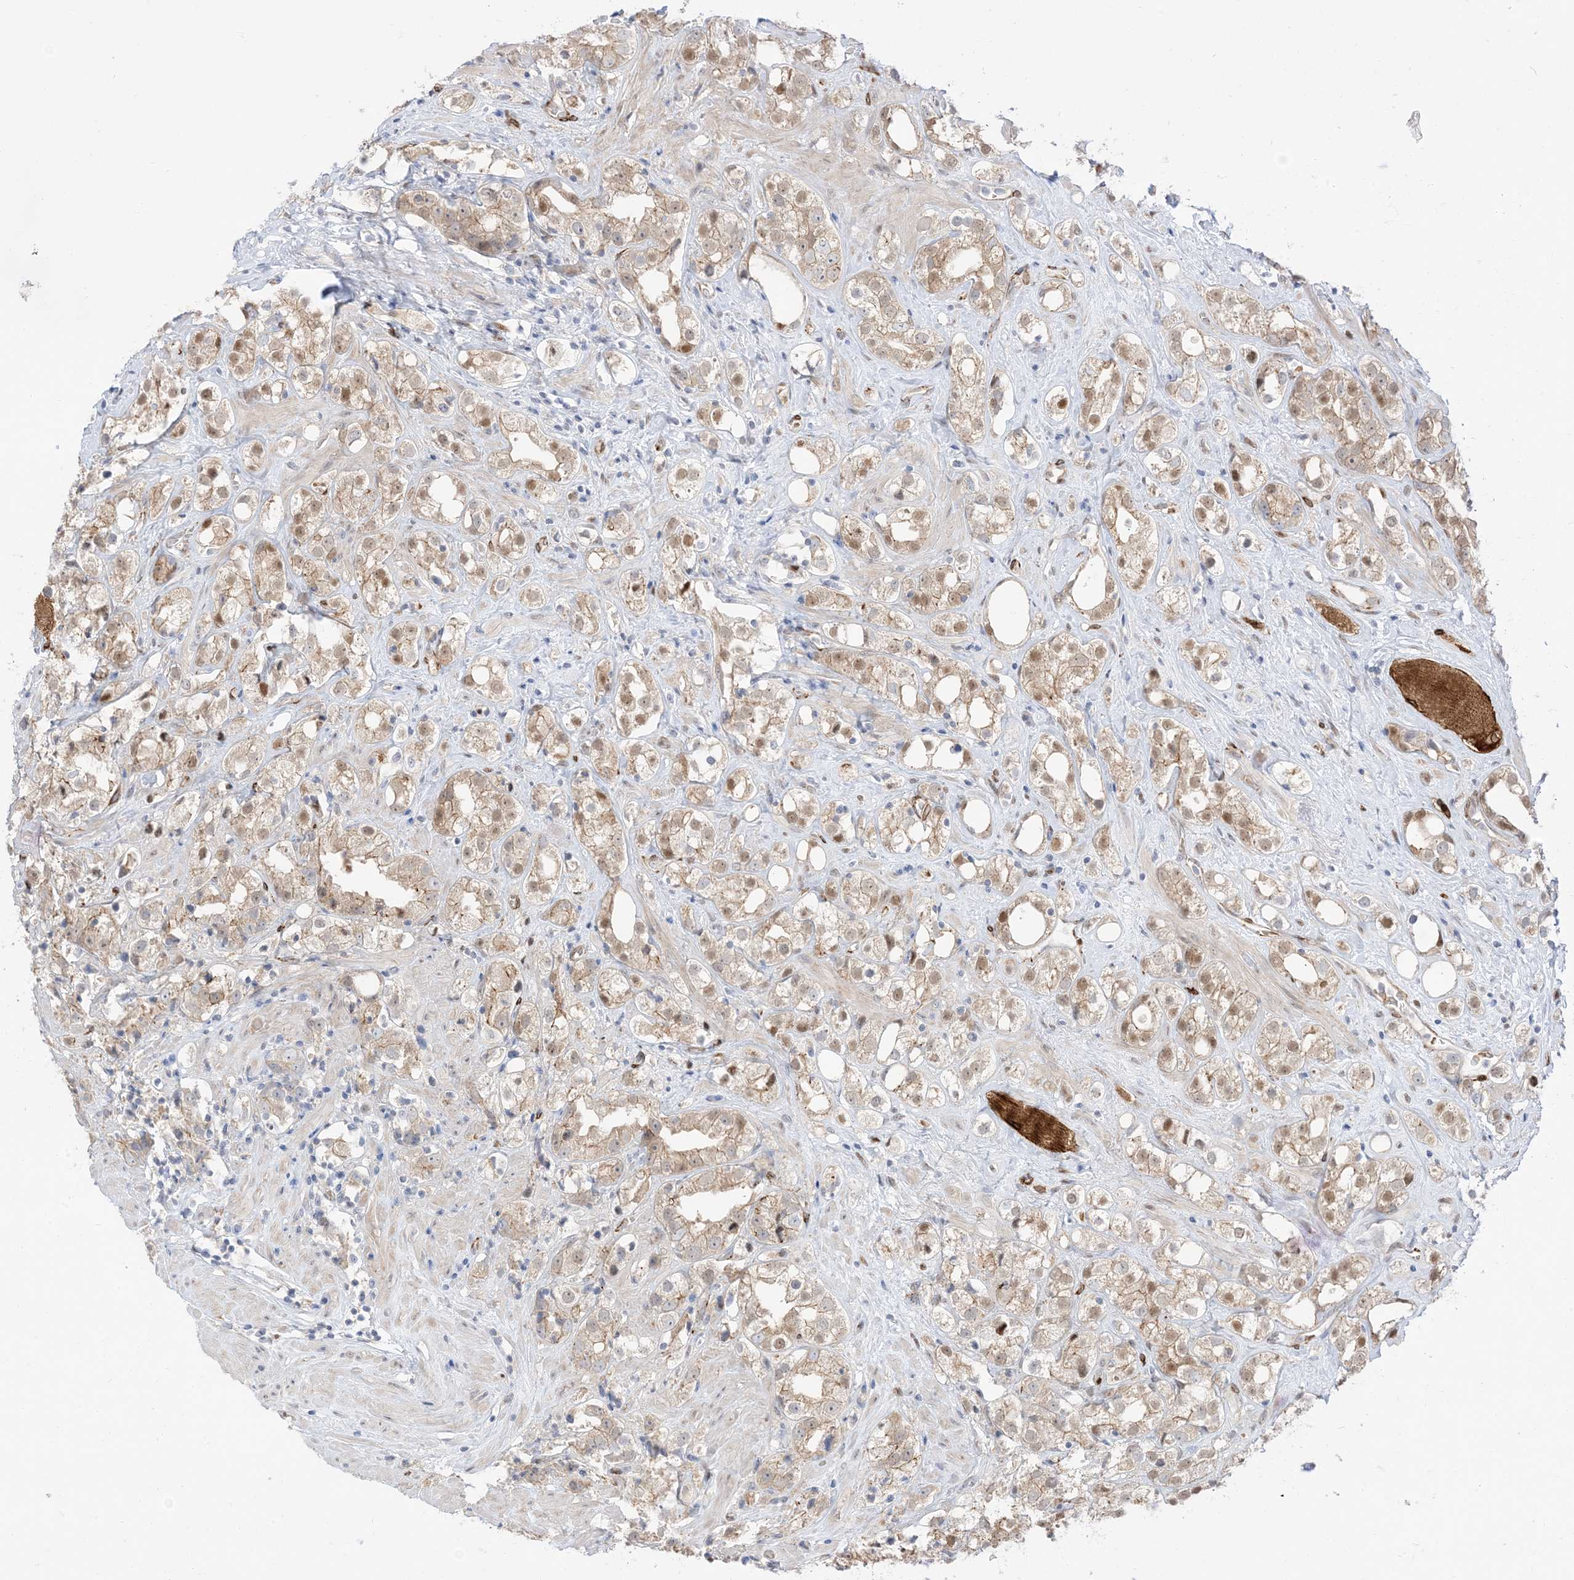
{"staining": {"intensity": "weak", "quantity": "25%-75%", "location": "cytoplasmic/membranous,nuclear"}, "tissue": "prostate cancer", "cell_type": "Tumor cells", "image_type": "cancer", "snomed": [{"axis": "morphology", "description": "Adenocarcinoma, NOS"}, {"axis": "topography", "description": "Prostate"}], "caption": "IHC (DAB (3,3'-diaminobenzidine)) staining of human adenocarcinoma (prostate) demonstrates weak cytoplasmic/membranous and nuclear protein expression in about 25%-75% of tumor cells. (Stains: DAB (3,3'-diaminobenzidine) in brown, nuclei in blue, Microscopy: brightfield microscopy at high magnification).", "gene": "RIN1", "patient": {"sex": "male", "age": 79}}